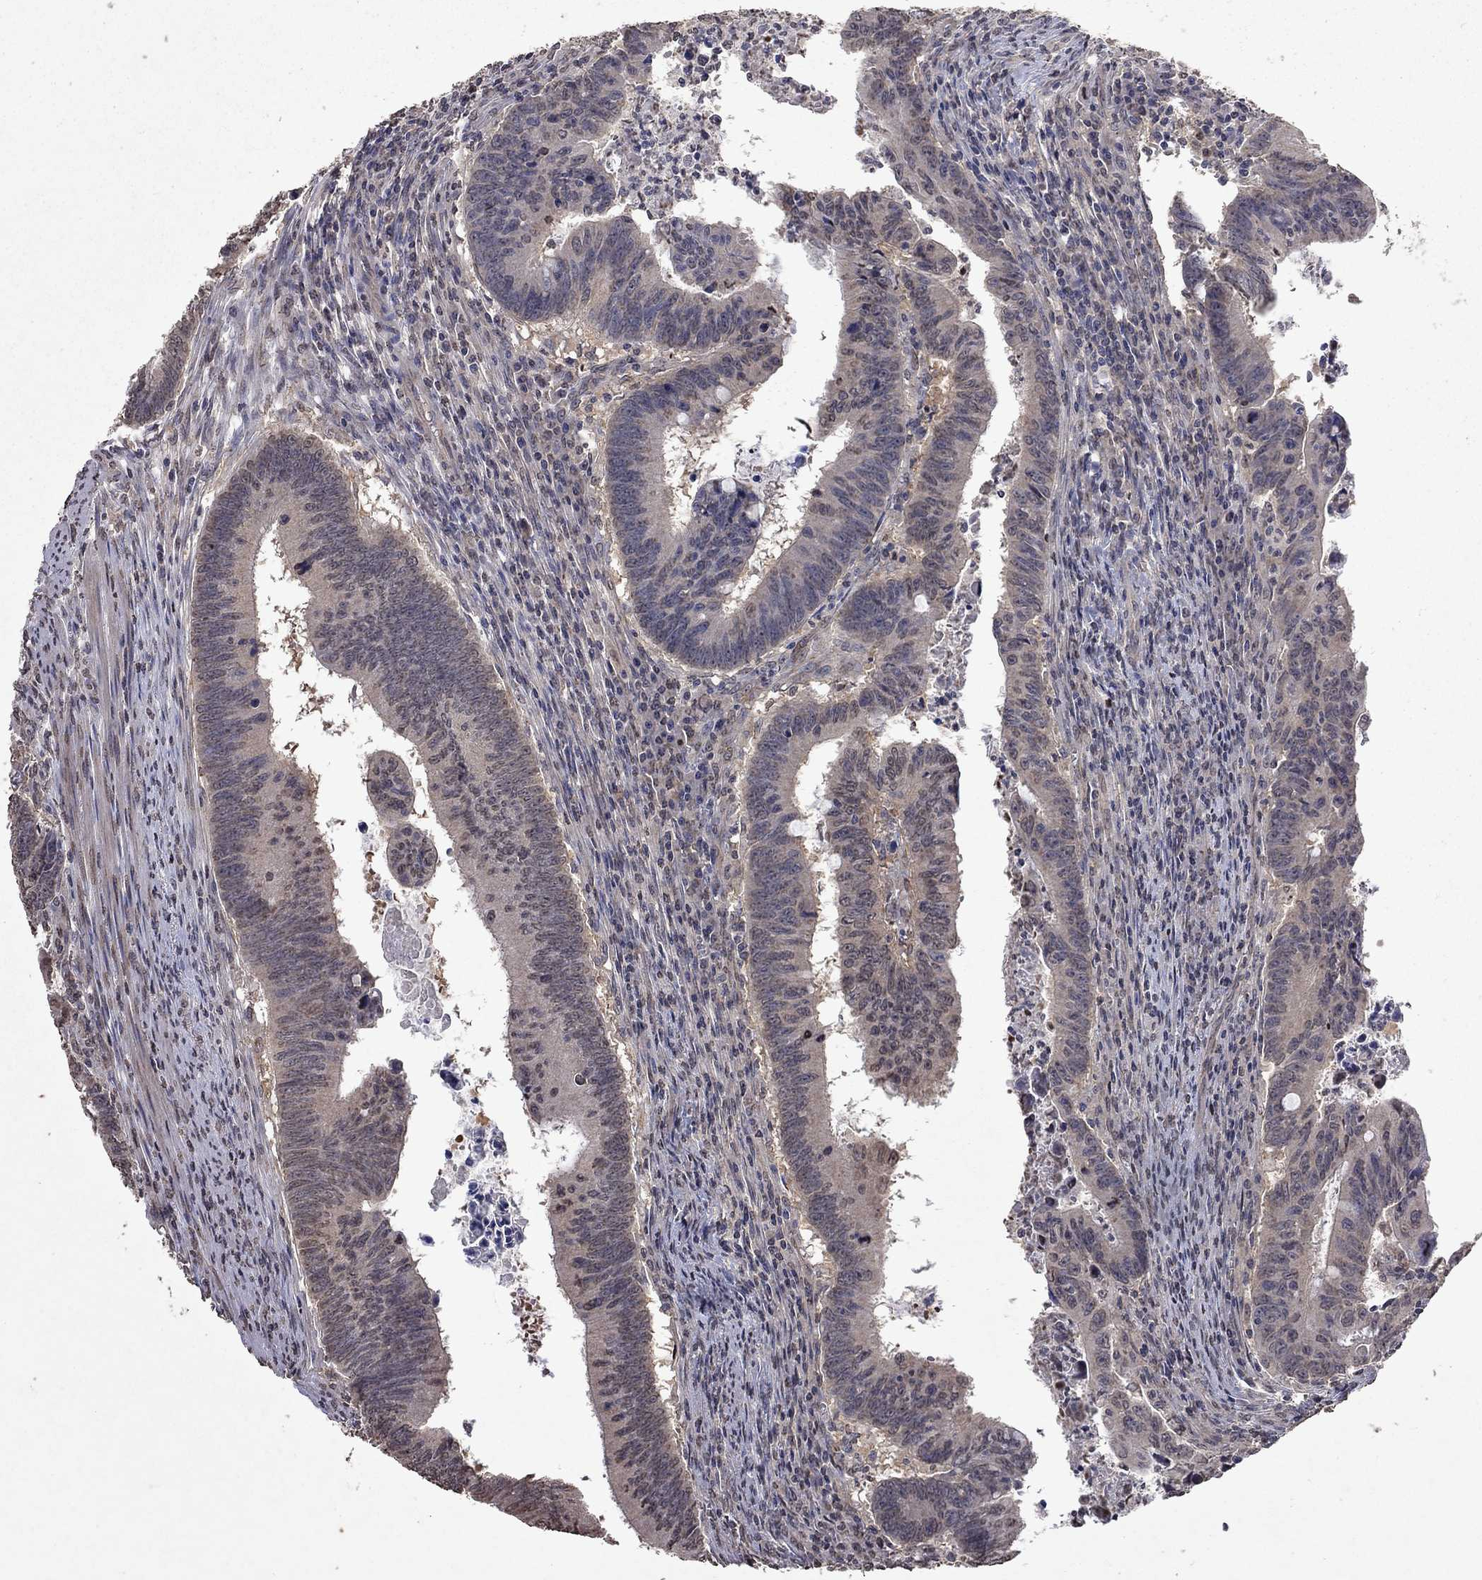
{"staining": {"intensity": "weak", "quantity": "<25%", "location": "cytoplasmic/membranous"}, "tissue": "colorectal cancer", "cell_type": "Tumor cells", "image_type": "cancer", "snomed": [{"axis": "morphology", "description": "Adenocarcinoma, NOS"}, {"axis": "topography", "description": "Colon"}], "caption": "High magnification brightfield microscopy of colorectal cancer stained with DAB (3,3'-diaminobenzidine) (brown) and counterstained with hematoxylin (blue): tumor cells show no significant positivity.", "gene": "TTC38", "patient": {"sex": "female", "age": 87}}